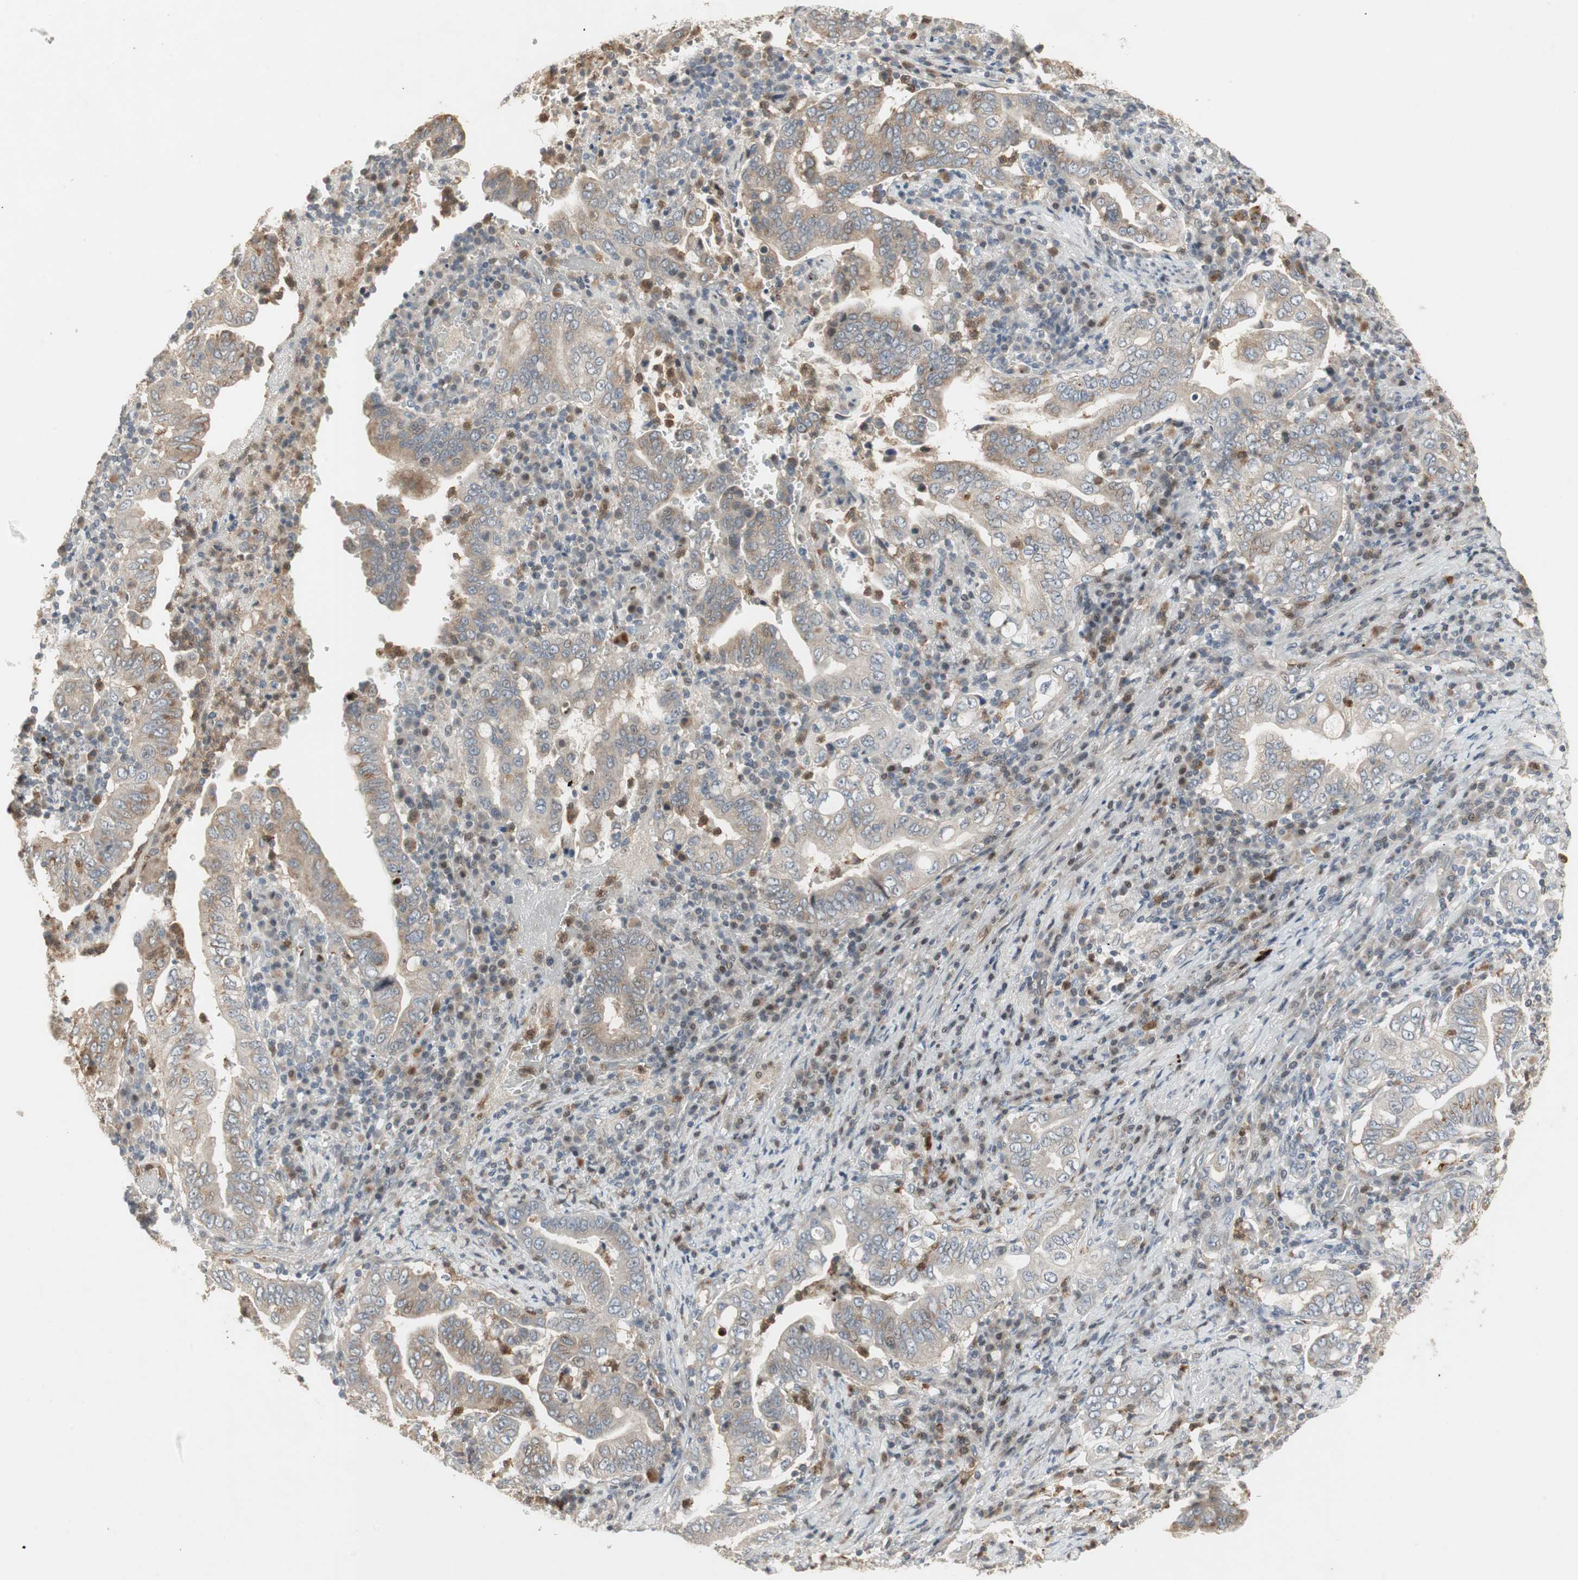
{"staining": {"intensity": "weak", "quantity": "25%-75%", "location": "cytoplasmic/membranous"}, "tissue": "stomach cancer", "cell_type": "Tumor cells", "image_type": "cancer", "snomed": [{"axis": "morphology", "description": "Normal tissue, NOS"}, {"axis": "morphology", "description": "Adenocarcinoma, NOS"}, {"axis": "topography", "description": "Esophagus"}, {"axis": "topography", "description": "Stomach, upper"}, {"axis": "topography", "description": "Peripheral nerve tissue"}], "caption": "Immunohistochemistry (IHC) of stomach cancer reveals low levels of weak cytoplasmic/membranous expression in approximately 25%-75% of tumor cells.", "gene": "SNX4", "patient": {"sex": "male", "age": 62}}